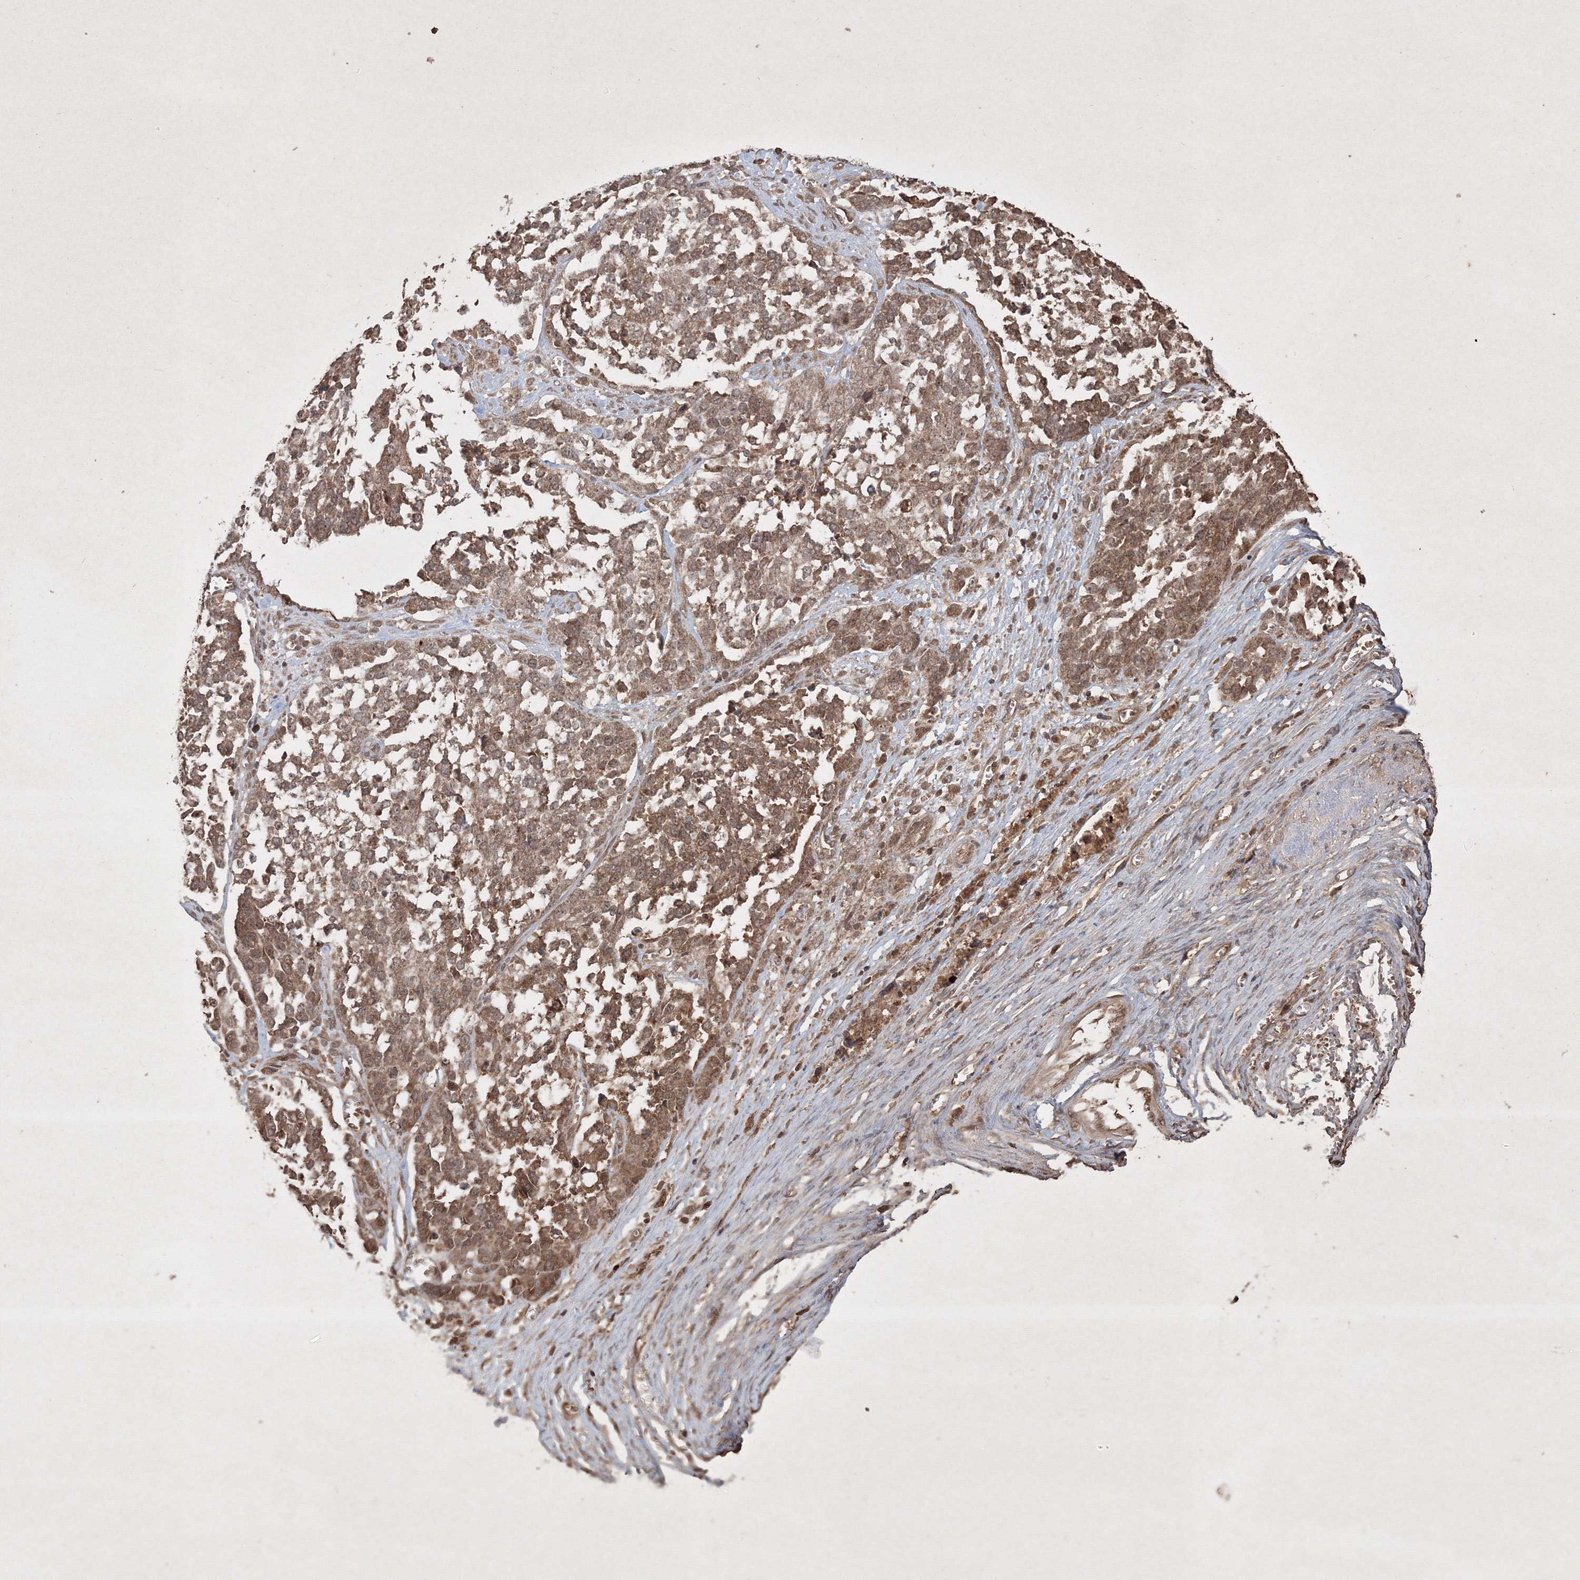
{"staining": {"intensity": "moderate", "quantity": ">75%", "location": "cytoplasmic/membranous,nuclear"}, "tissue": "ovarian cancer", "cell_type": "Tumor cells", "image_type": "cancer", "snomed": [{"axis": "morphology", "description": "Cystadenocarcinoma, serous, NOS"}, {"axis": "topography", "description": "Ovary"}], "caption": "Tumor cells demonstrate moderate cytoplasmic/membranous and nuclear positivity in approximately >75% of cells in ovarian serous cystadenocarcinoma. The protein of interest is shown in brown color, while the nuclei are stained blue.", "gene": "PELI3", "patient": {"sex": "female", "age": 44}}